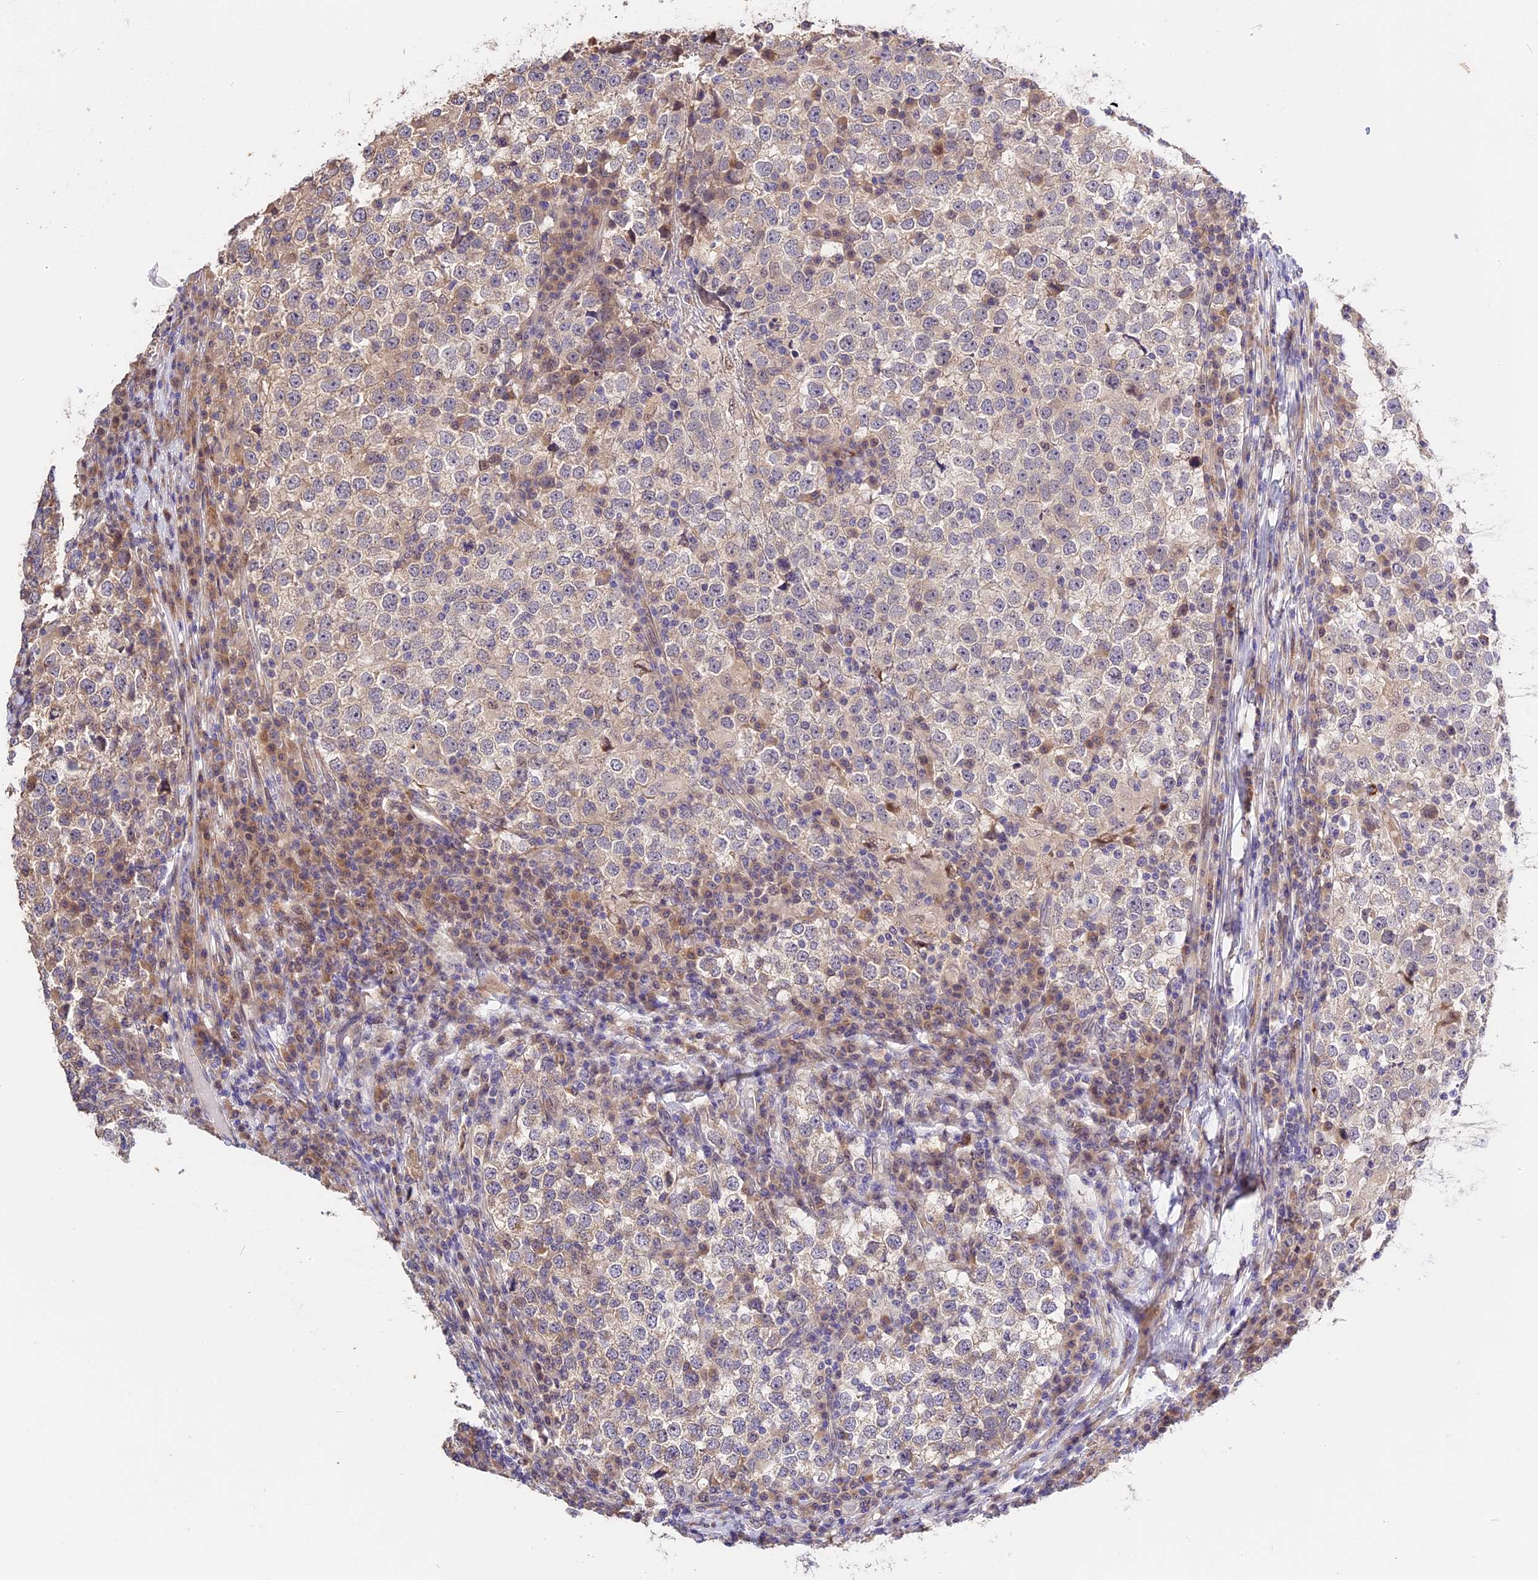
{"staining": {"intensity": "weak", "quantity": "<25%", "location": "cytoplasmic/membranous"}, "tissue": "testis cancer", "cell_type": "Tumor cells", "image_type": "cancer", "snomed": [{"axis": "morphology", "description": "Seminoma, NOS"}, {"axis": "topography", "description": "Testis"}], "caption": "Immunohistochemistry (IHC) photomicrograph of human testis seminoma stained for a protein (brown), which exhibits no expression in tumor cells. (Immunohistochemistry (IHC), brightfield microscopy, high magnification).", "gene": "BSCL2", "patient": {"sex": "male", "age": 65}}